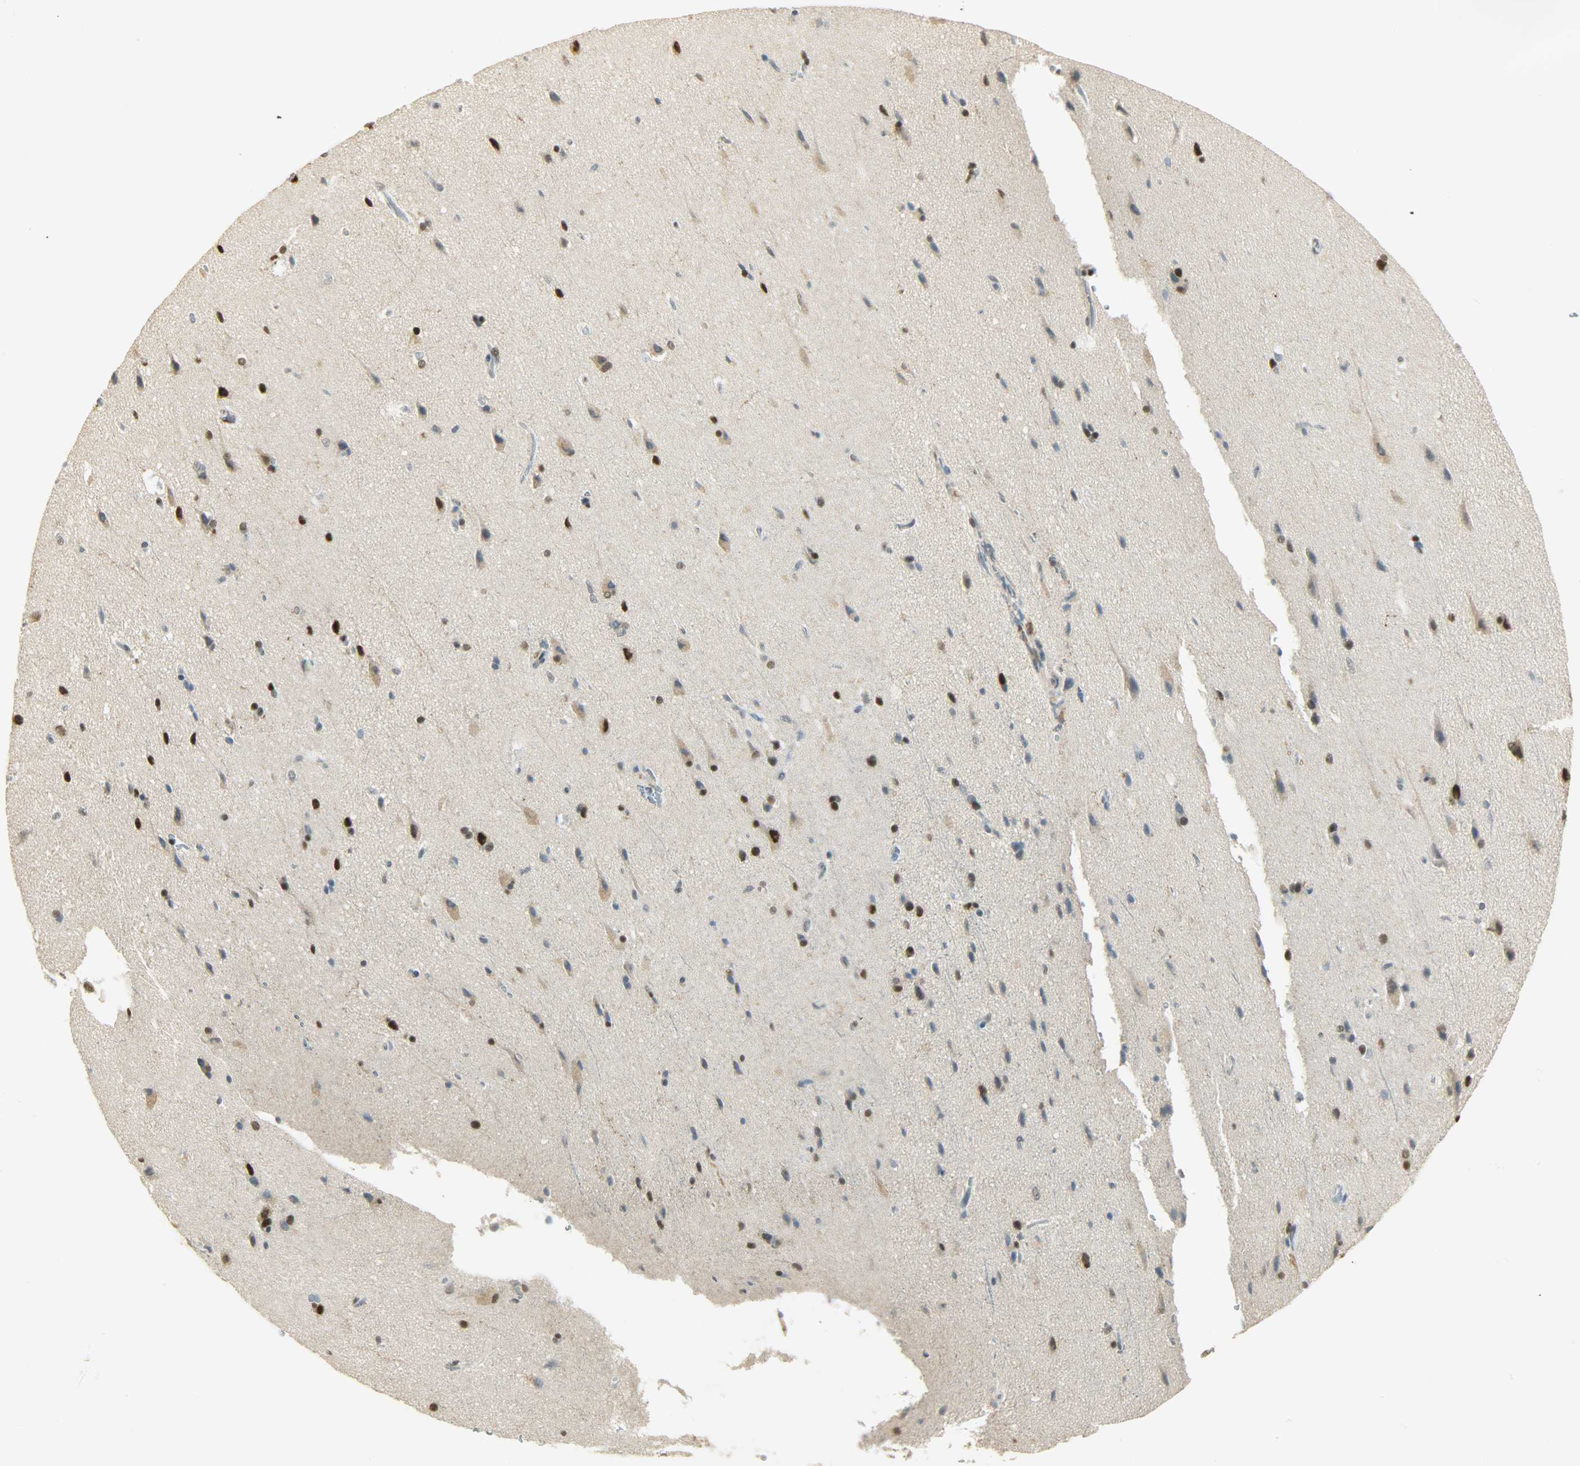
{"staining": {"intensity": "negative", "quantity": "none", "location": "none"}, "tissue": "cerebral cortex", "cell_type": "Endothelial cells", "image_type": "normal", "snomed": [{"axis": "morphology", "description": "Normal tissue, NOS"}, {"axis": "topography", "description": "Cerebral cortex"}], "caption": "This is an IHC micrograph of benign cerebral cortex. There is no expression in endothelial cells.", "gene": "NGFR", "patient": {"sex": "male", "age": 62}}